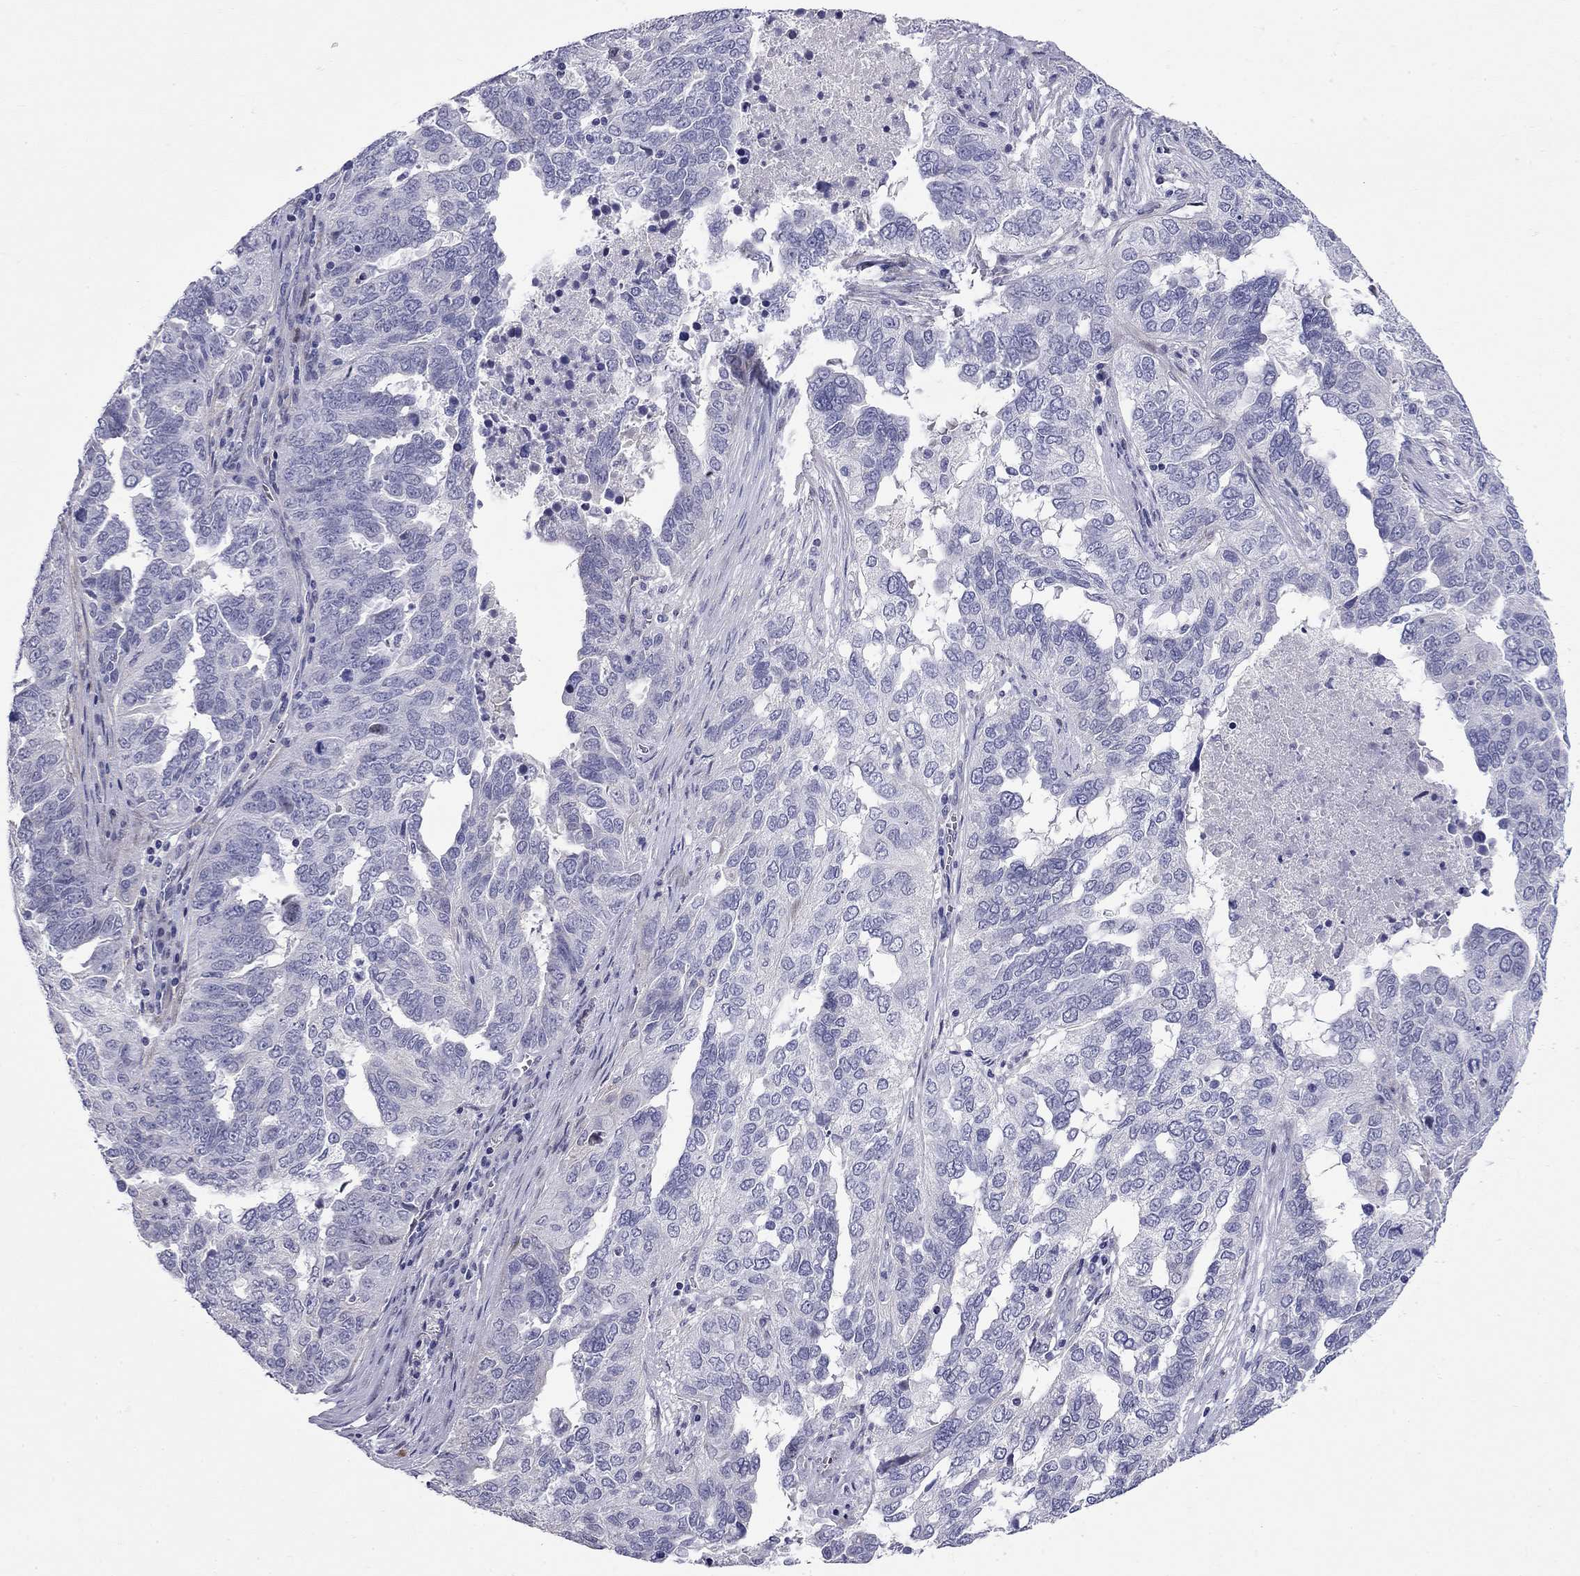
{"staining": {"intensity": "negative", "quantity": "none", "location": "none"}, "tissue": "ovarian cancer", "cell_type": "Tumor cells", "image_type": "cancer", "snomed": [{"axis": "morphology", "description": "Carcinoma, endometroid"}, {"axis": "topography", "description": "Soft tissue"}, {"axis": "topography", "description": "Ovary"}], "caption": "This is an IHC photomicrograph of ovarian endometroid carcinoma. There is no expression in tumor cells.", "gene": "C8orf88", "patient": {"sex": "female", "age": 52}}